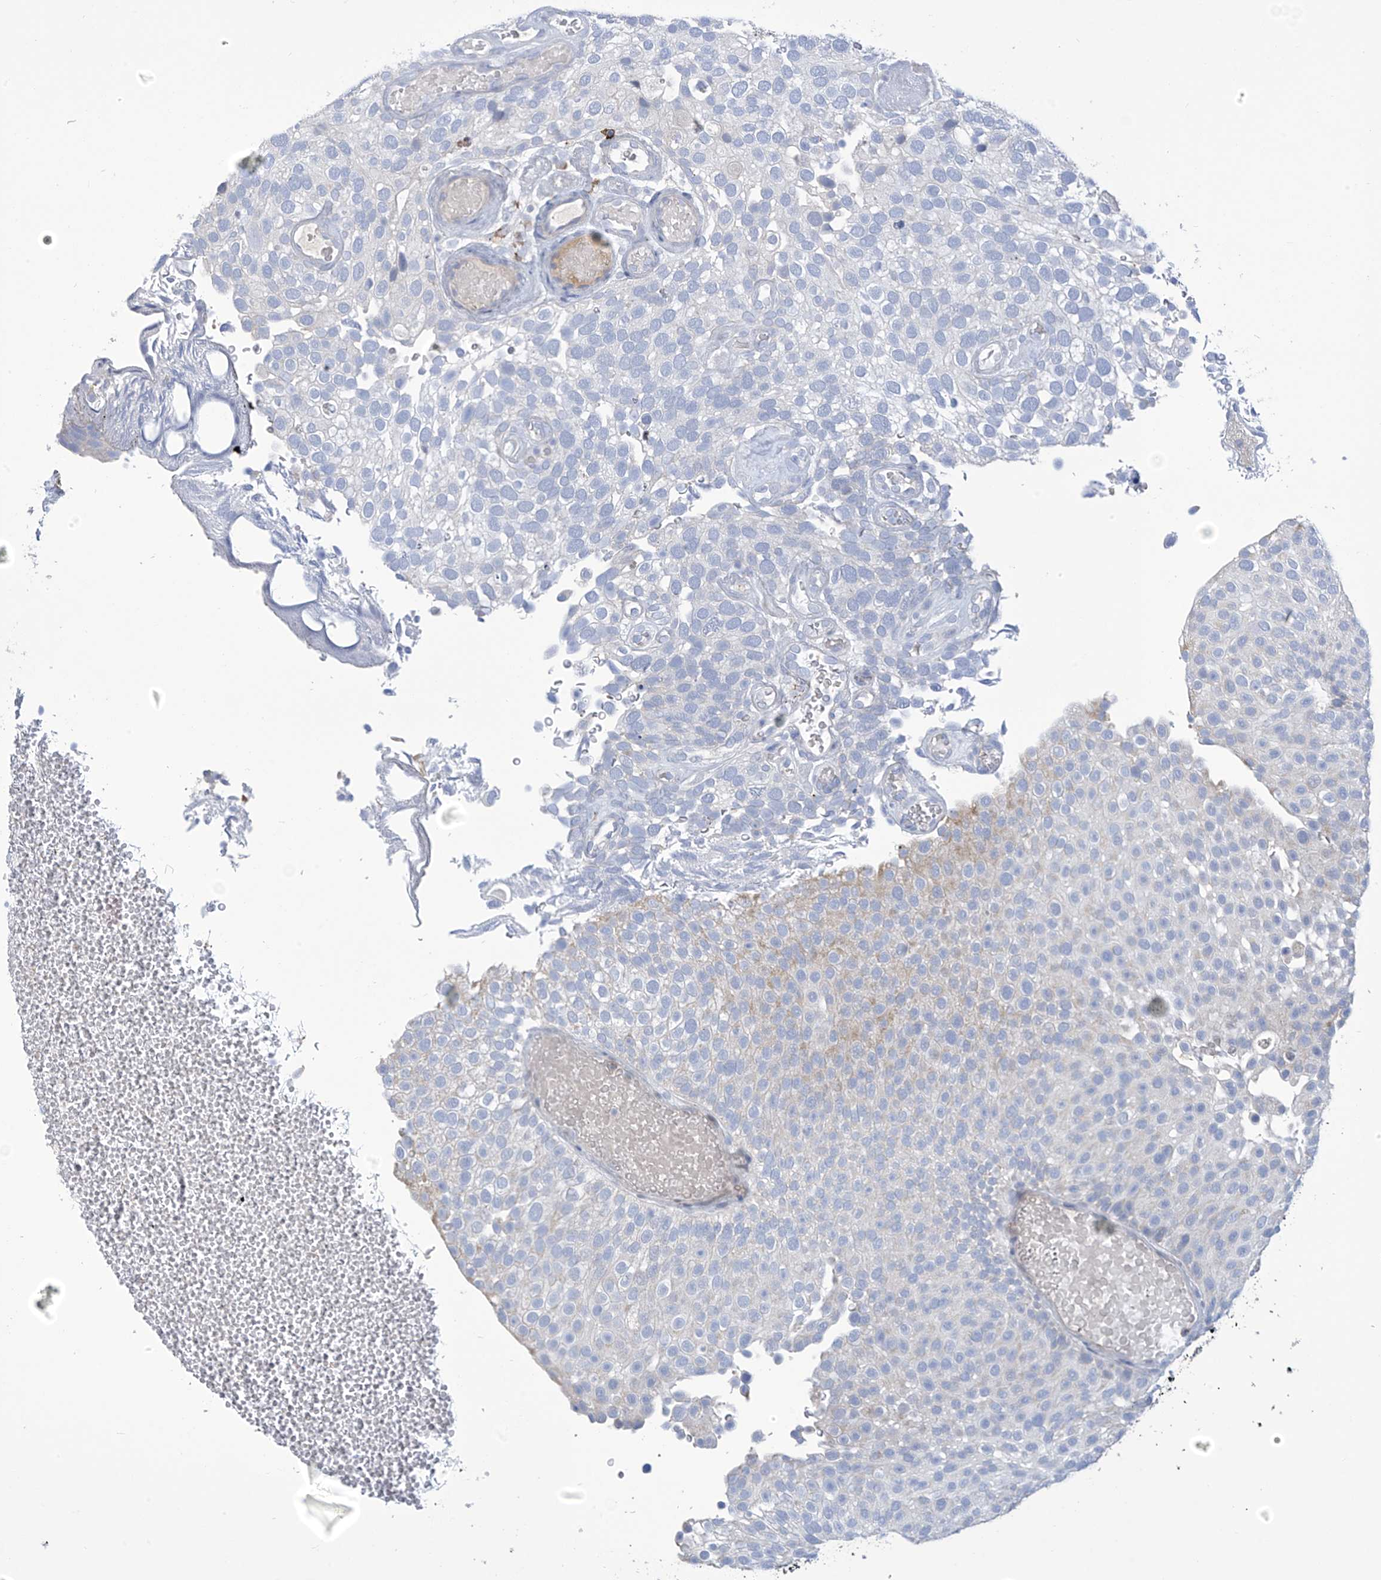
{"staining": {"intensity": "negative", "quantity": "none", "location": "none"}, "tissue": "urothelial cancer", "cell_type": "Tumor cells", "image_type": "cancer", "snomed": [{"axis": "morphology", "description": "Urothelial carcinoma, Low grade"}, {"axis": "topography", "description": "Urinary bladder"}], "caption": "Low-grade urothelial carcinoma was stained to show a protein in brown. There is no significant positivity in tumor cells.", "gene": "IBA57", "patient": {"sex": "male", "age": 78}}